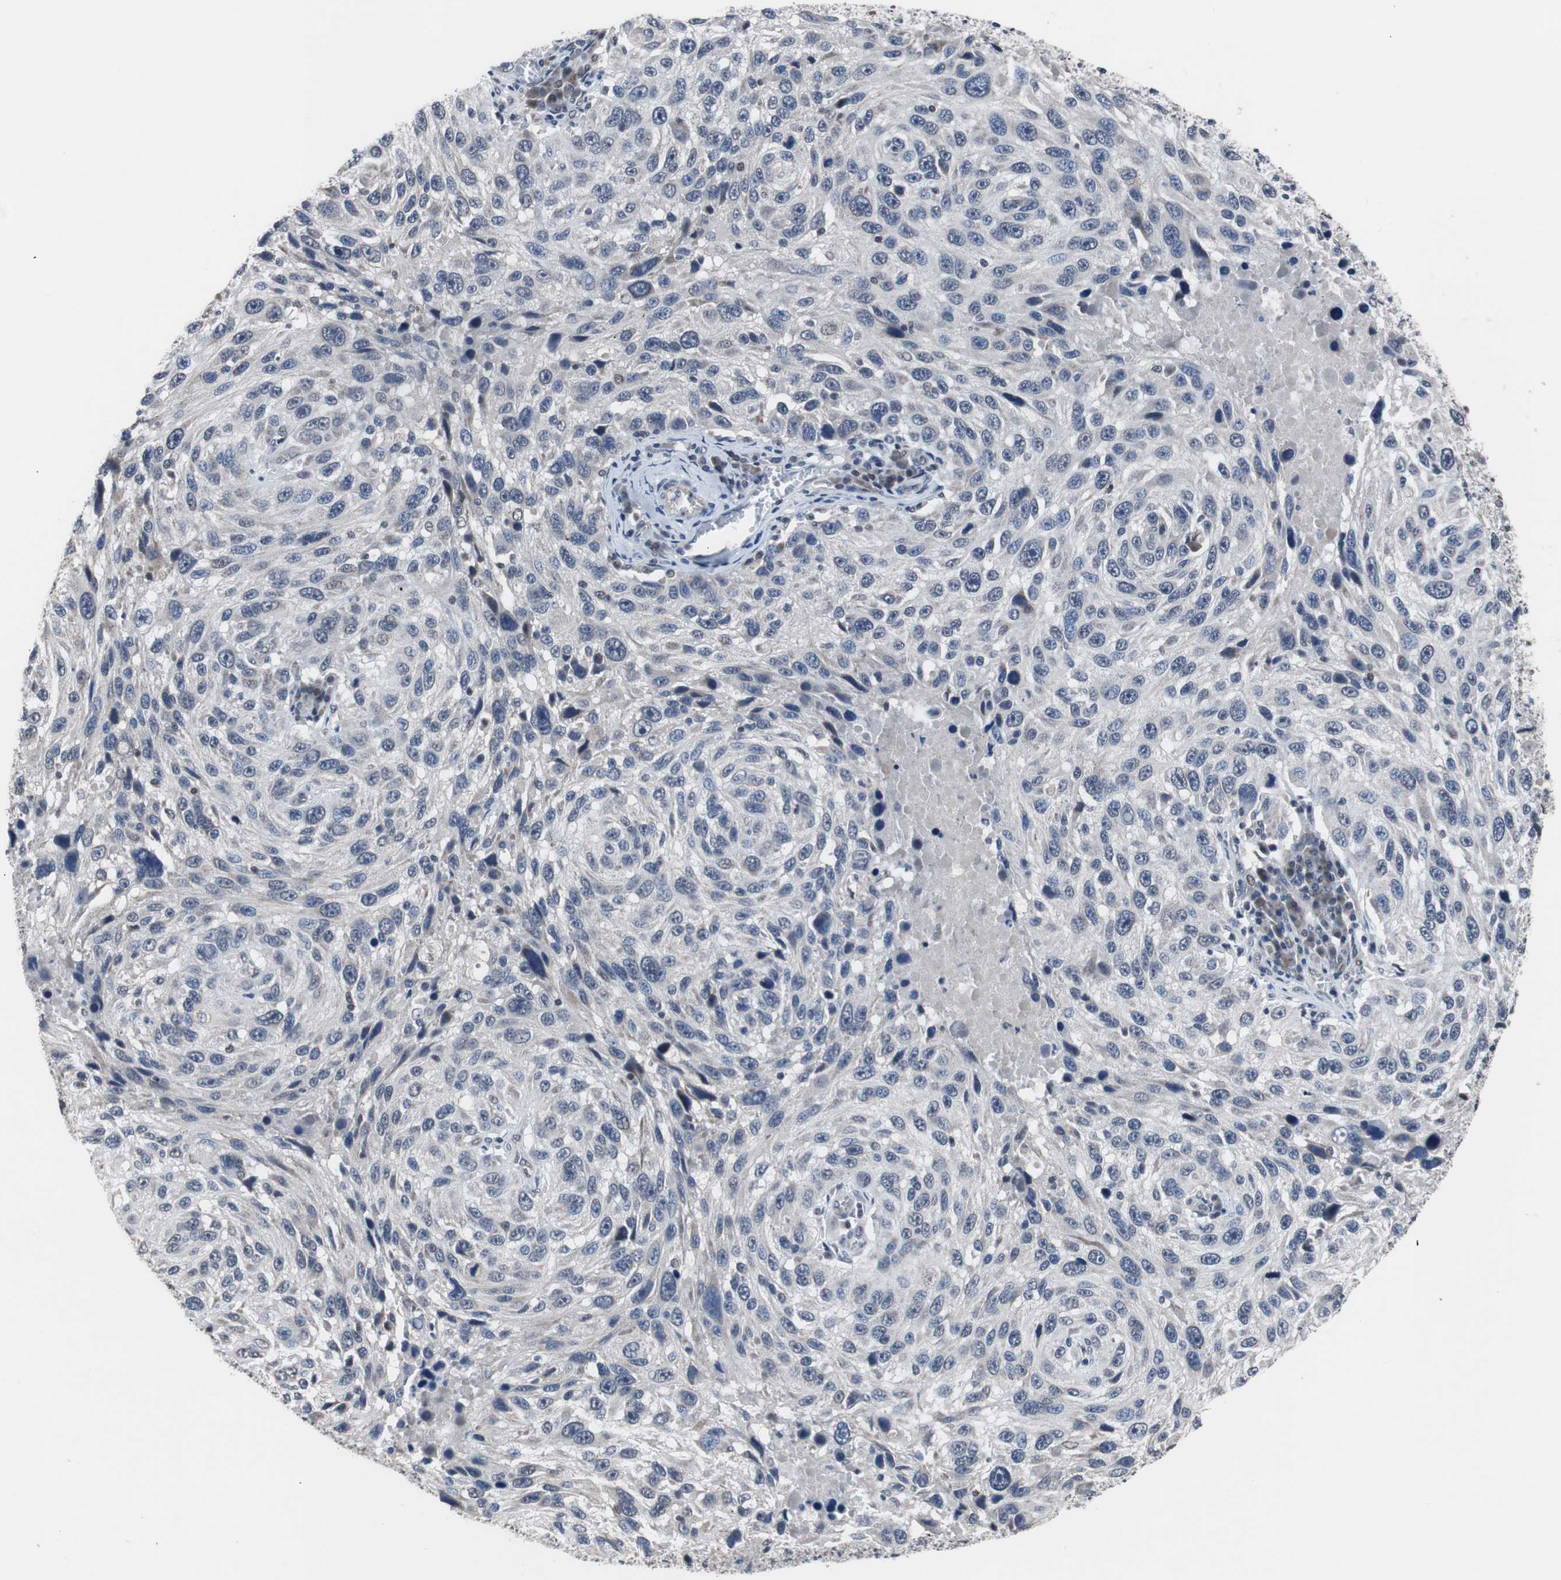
{"staining": {"intensity": "negative", "quantity": "none", "location": "none"}, "tissue": "melanoma", "cell_type": "Tumor cells", "image_type": "cancer", "snomed": [{"axis": "morphology", "description": "Malignant melanoma, NOS"}, {"axis": "topography", "description": "Skin"}], "caption": "There is no significant positivity in tumor cells of malignant melanoma. (IHC, brightfield microscopy, high magnification).", "gene": "RBM47", "patient": {"sex": "male", "age": 53}}